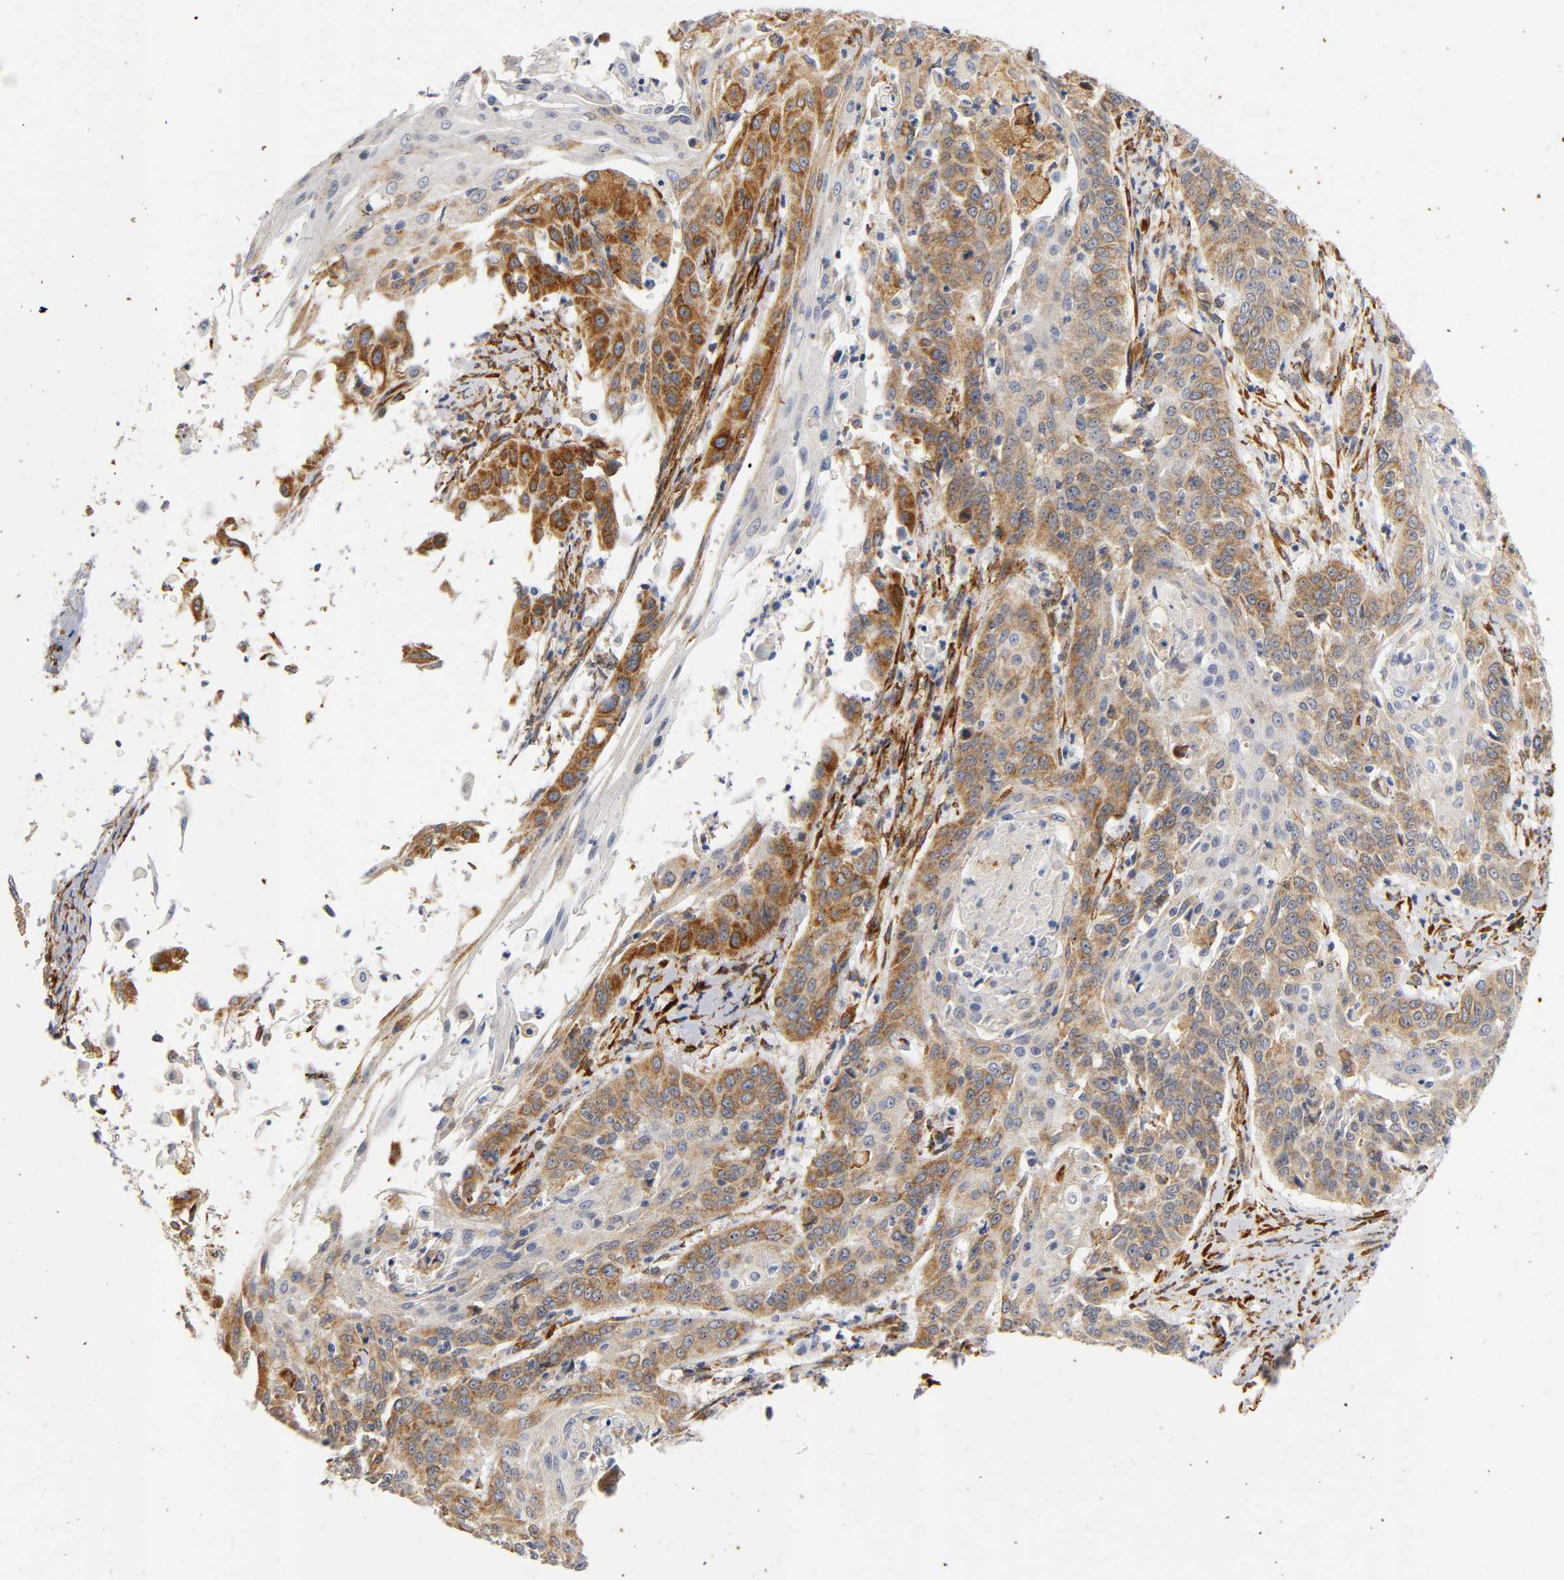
{"staining": {"intensity": "strong", "quantity": ">75%", "location": "cytoplasmic/membranous"}, "tissue": "cervical cancer", "cell_type": "Tumor cells", "image_type": "cancer", "snomed": [{"axis": "morphology", "description": "Squamous cell carcinoma, NOS"}, {"axis": "topography", "description": "Cervix"}], "caption": "This is a micrograph of immunohistochemistry (IHC) staining of cervical cancer (squamous cell carcinoma), which shows strong expression in the cytoplasmic/membranous of tumor cells.", "gene": "SOS2", "patient": {"sex": "female", "age": 33}}